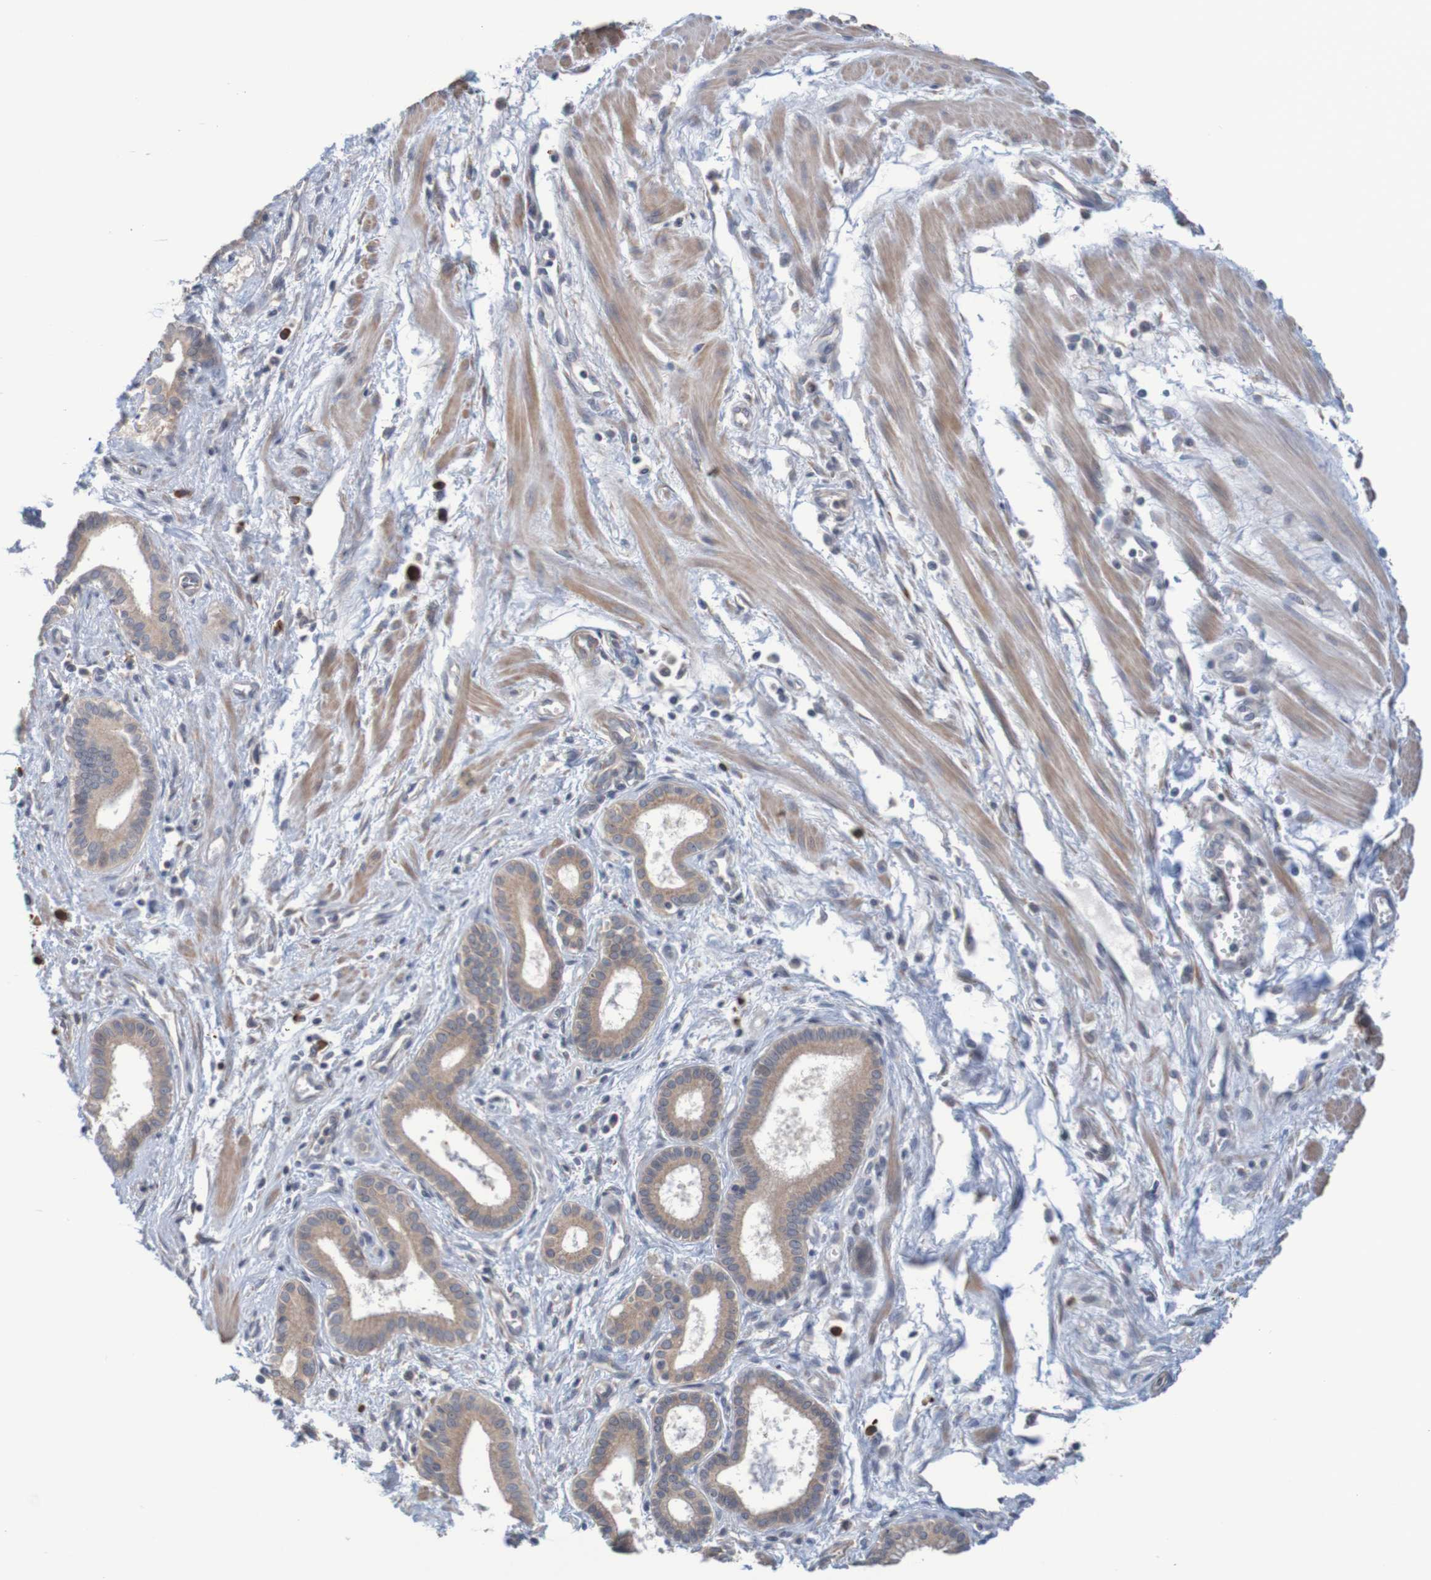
{"staining": {"intensity": "strong", "quantity": "25%-75%", "location": "cytoplasmic/membranous"}, "tissue": "pancreatic cancer", "cell_type": "Tumor cells", "image_type": "cancer", "snomed": [{"axis": "morphology", "description": "Normal tissue, NOS"}, {"axis": "topography", "description": "Lymph node"}], "caption": "Pancreatic cancer tissue exhibits strong cytoplasmic/membranous expression in approximately 25%-75% of tumor cells", "gene": "CLDN18", "patient": {"sex": "male", "age": 50}}